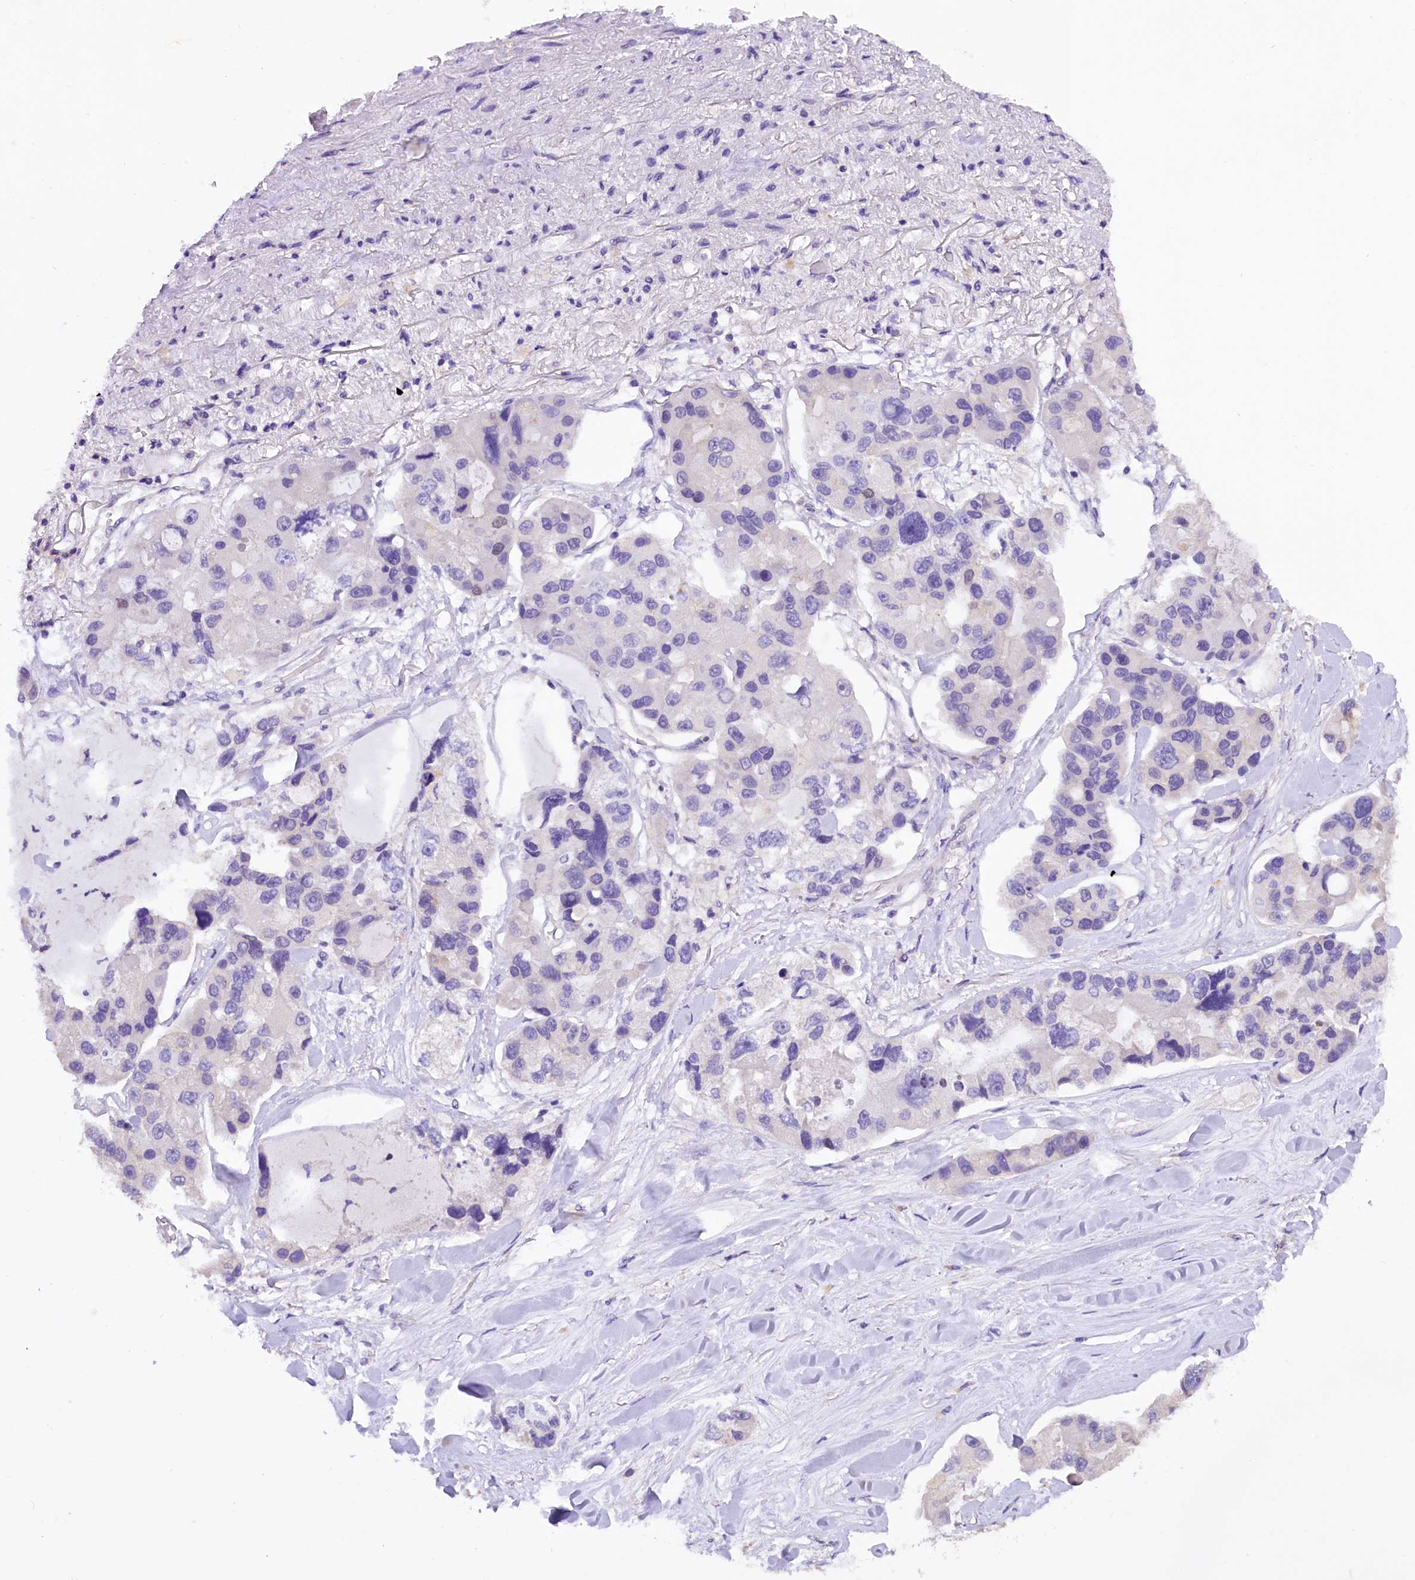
{"staining": {"intensity": "negative", "quantity": "none", "location": "none"}, "tissue": "lung cancer", "cell_type": "Tumor cells", "image_type": "cancer", "snomed": [{"axis": "morphology", "description": "Adenocarcinoma, NOS"}, {"axis": "topography", "description": "Lung"}], "caption": "Lung adenocarcinoma was stained to show a protein in brown. There is no significant positivity in tumor cells.", "gene": "AP3B2", "patient": {"sex": "female", "age": 54}}